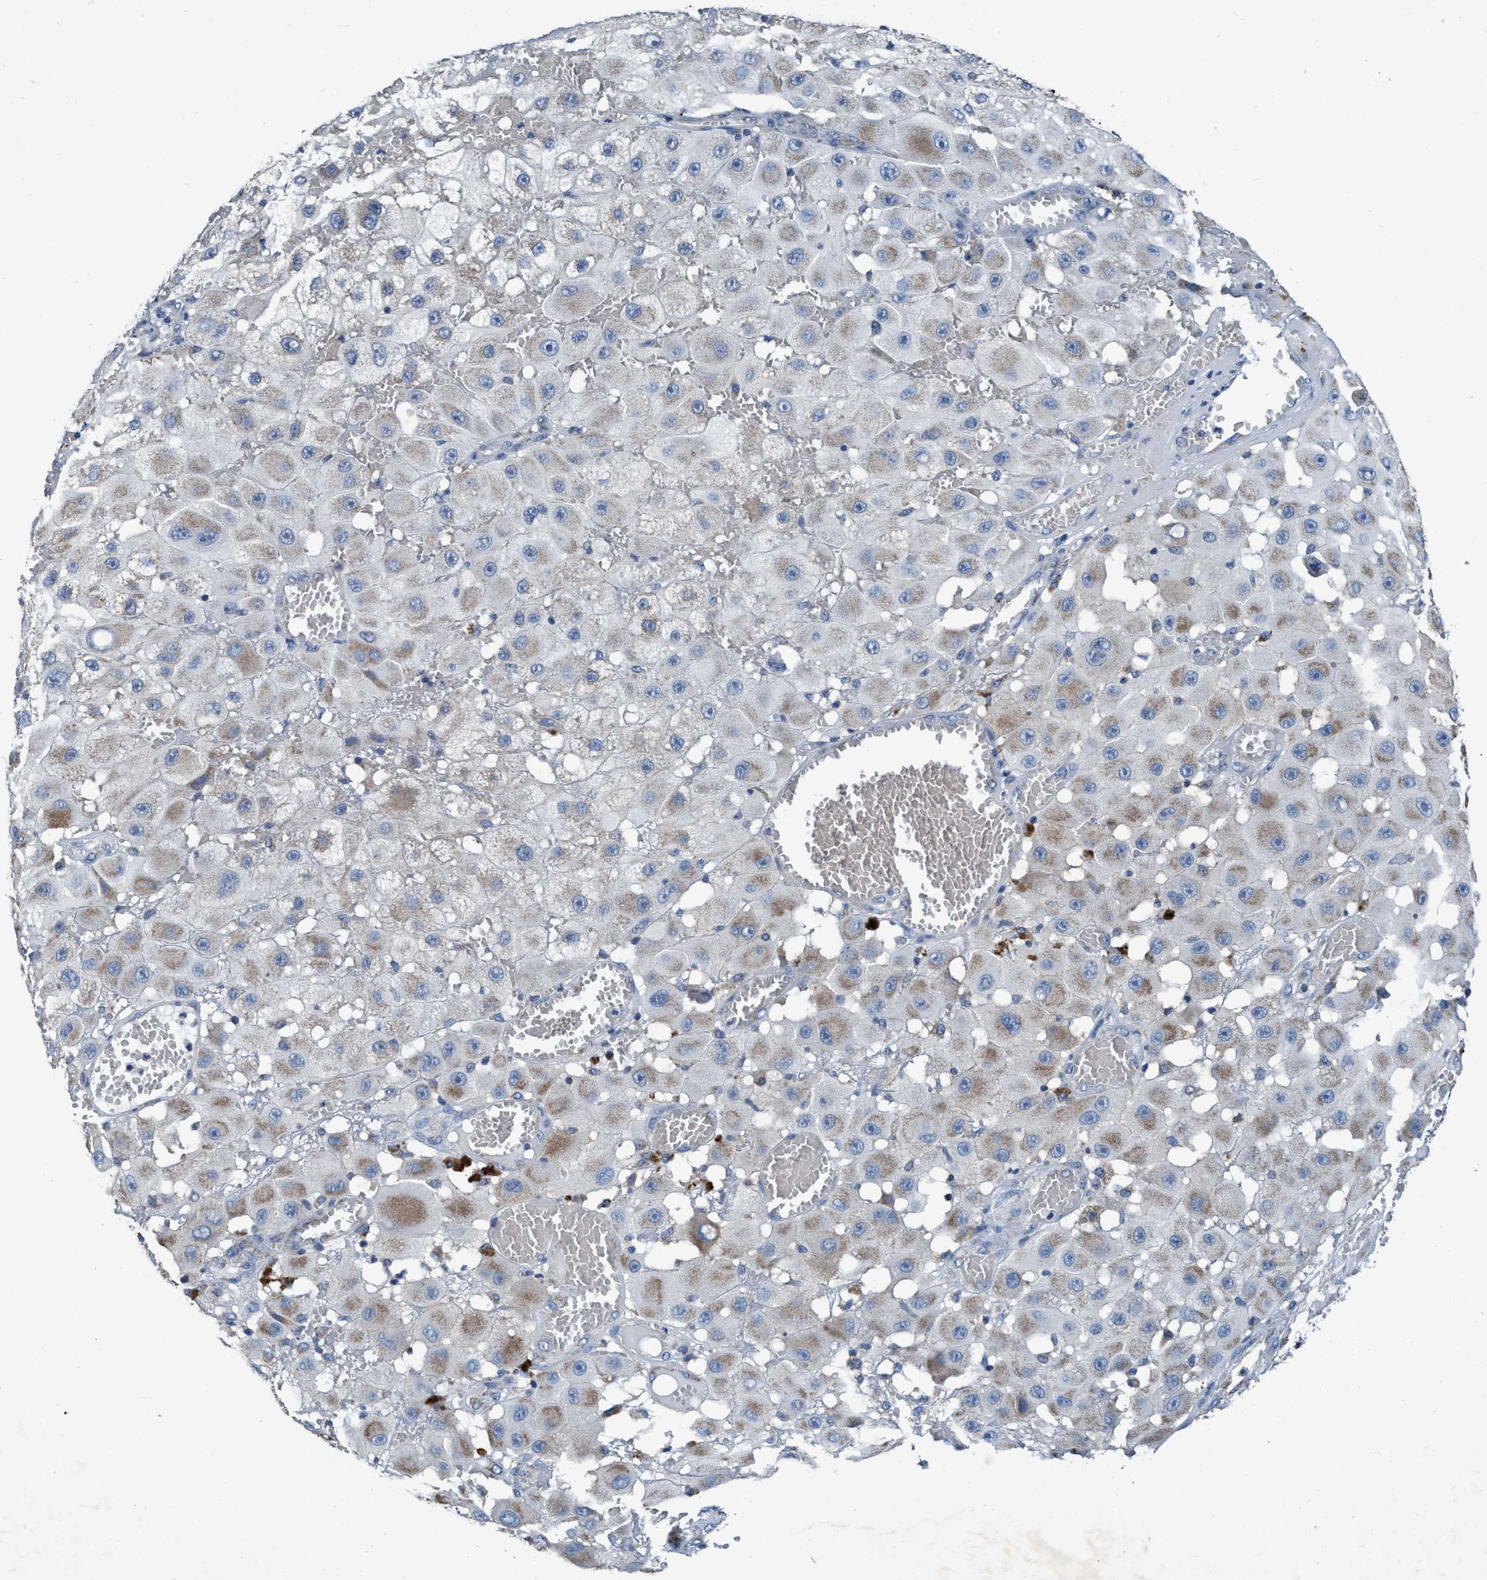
{"staining": {"intensity": "moderate", "quantity": ">75%", "location": "cytoplasmic/membranous"}, "tissue": "melanoma", "cell_type": "Tumor cells", "image_type": "cancer", "snomed": [{"axis": "morphology", "description": "Malignant melanoma, NOS"}, {"axis": "topography", "description": "Skin"}], "caption": "This photomicrograph shows IHC staining of human malignant melanoma, with medium moderate cytoplasmic/membranous staining in about >75% of tumor cells.", "gene": "ANKFN1", "patient": {"sex": "female", "age": 81}}